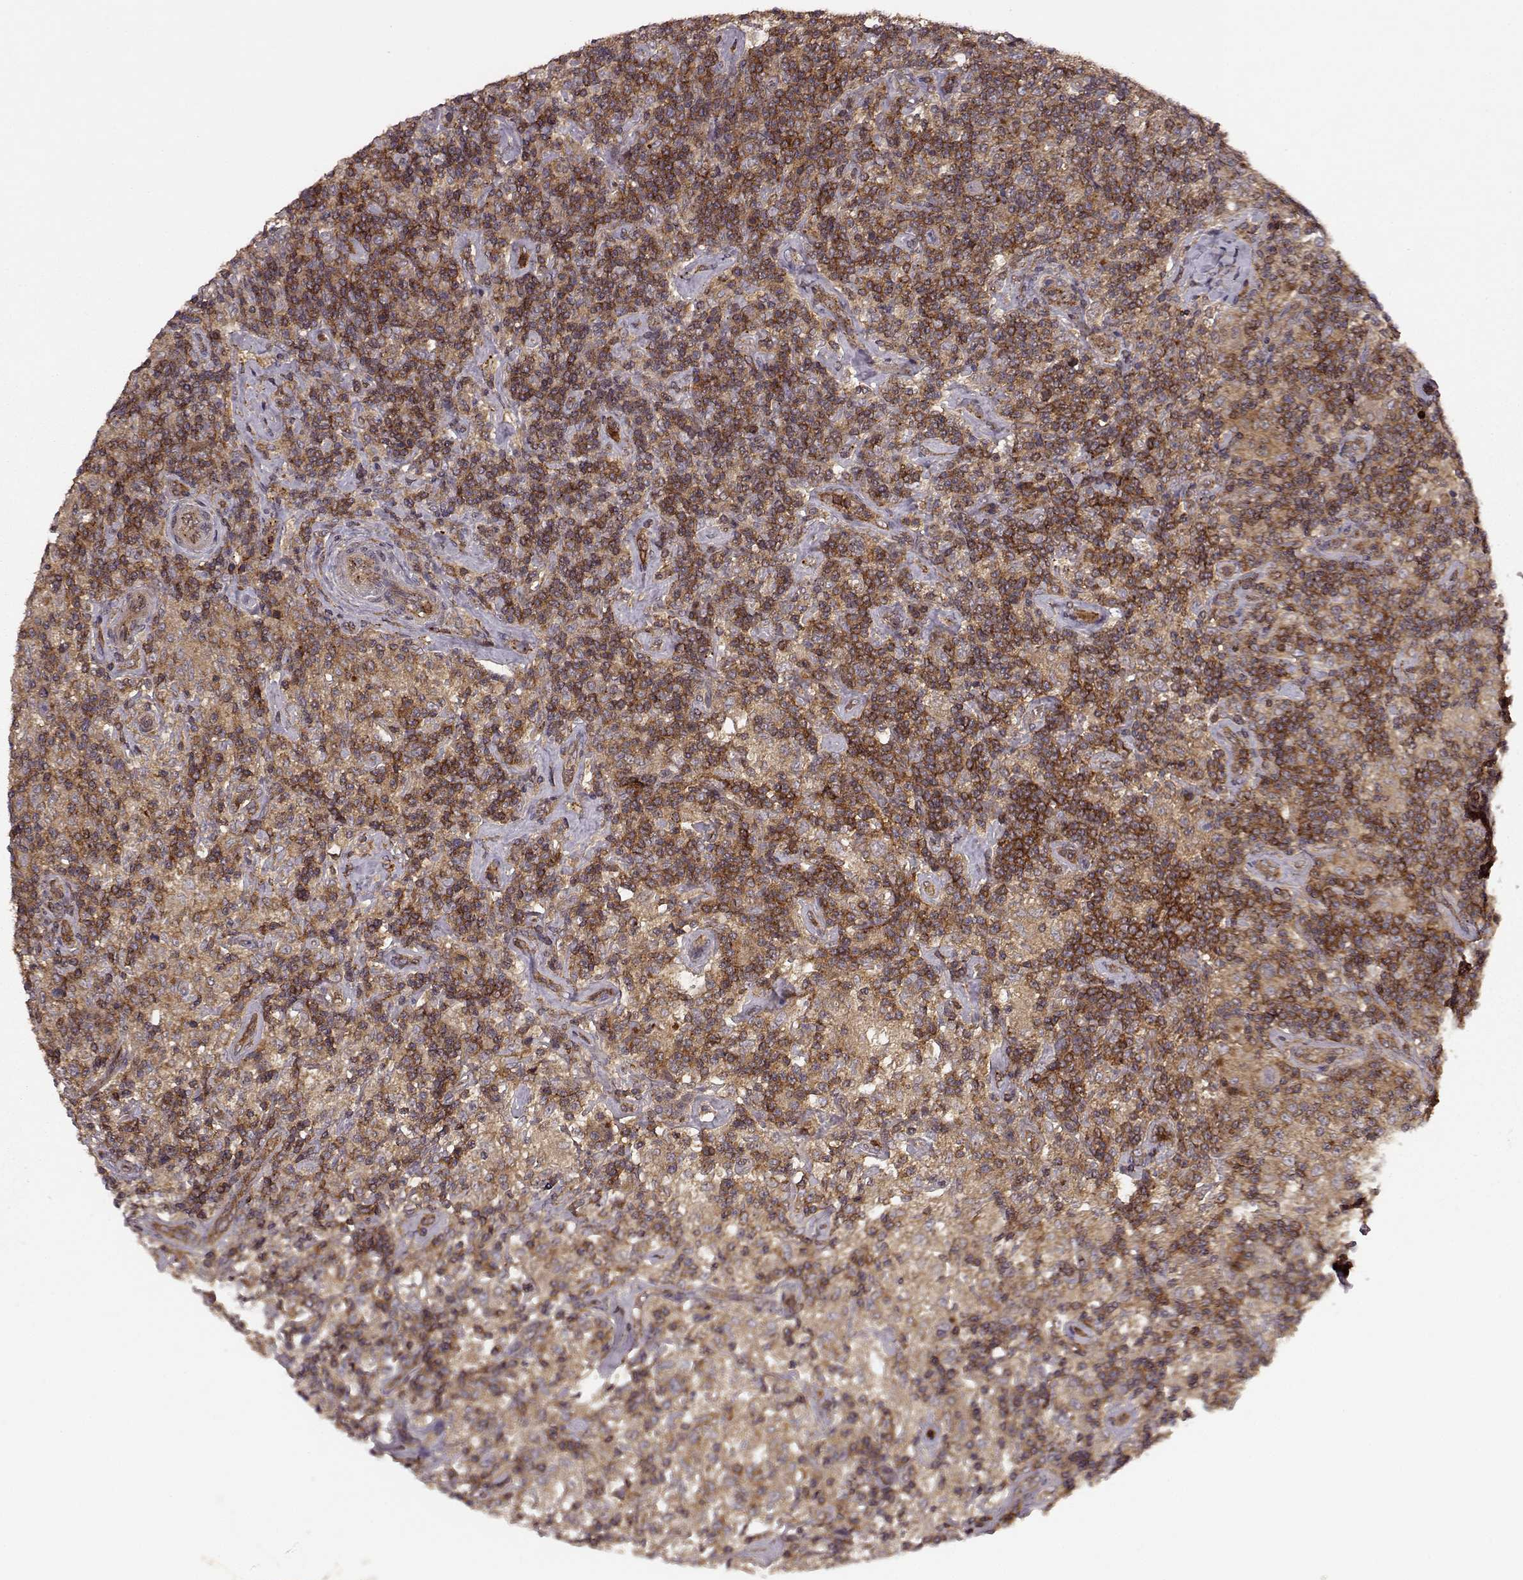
{"staining": {"intensity": "moderate", "quantity": ">75%", "location": "cytoplasmic/membranous"}, "tissue": "lymphoma", "cell_type": "Tumor cells", "image_type": "cancer", "snomed": [{"axis": "morphology", "description": "Hodgkin's disease, NOS"}, {"axis": "topography", "description": "Lymph node"}], "caption": "Approximately >75% of tumor cells in human lymphoma show moderate cytoplasmic/membranous protein expression as visualized by brown immunohistochemical staining.", "gene": "IFRD2", "patient": {"sex": "male", "age": 70}}